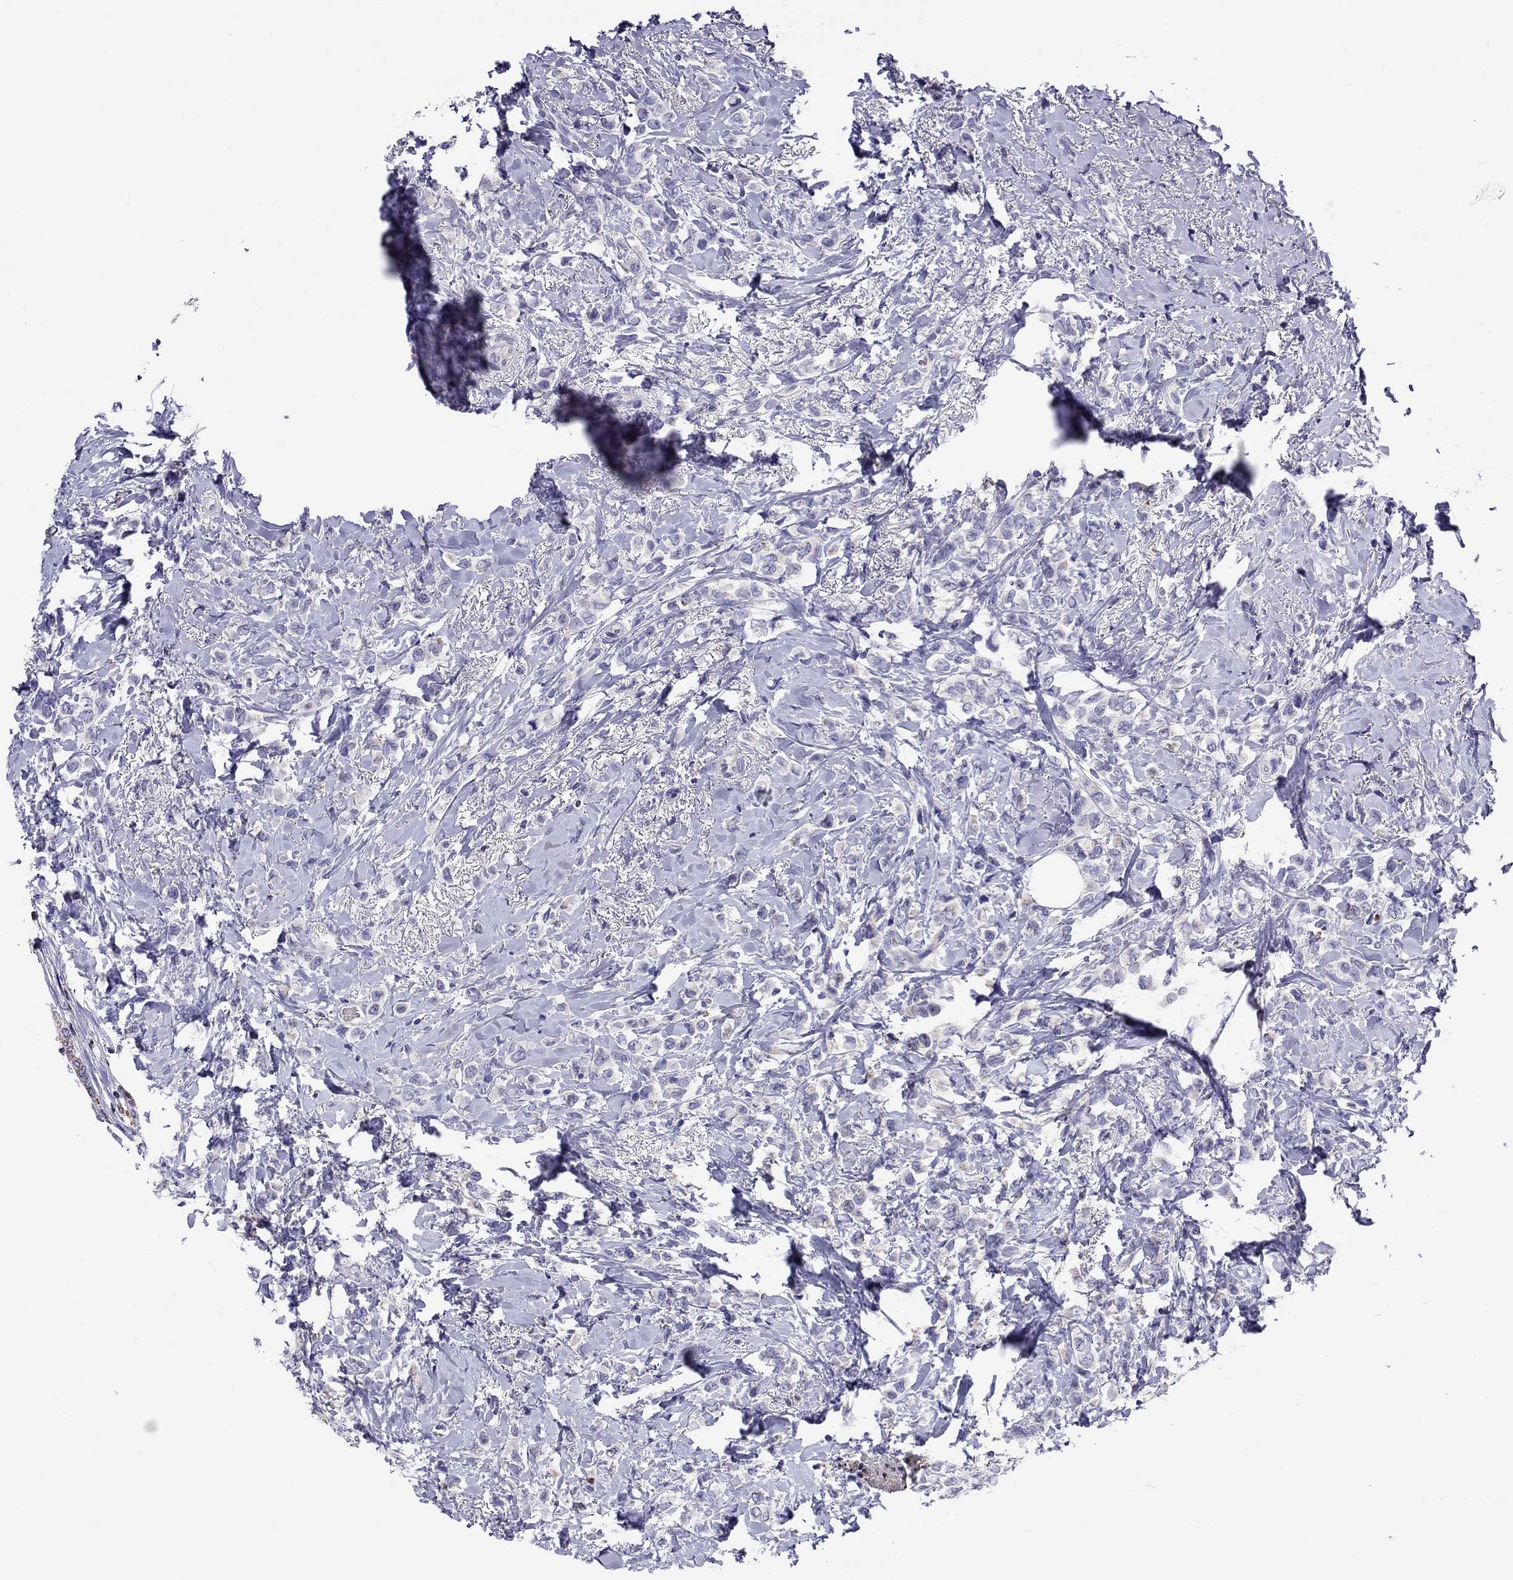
{"staining": {"intensity": "negative", "quantity": "none", "location": "none"}, "tissue": "breast cancer", "cell_type": "Tumor cells", "image_type": "cancer", "snomed": [{"axis": "morphology", "description": "Lobular carcinoma"}, {"axis": "topography", "description": "Breast"}], "caption": "Tumor cells are negative for brown protein staining in breast lobular carcinoma. (DAB IHC visualized using brightfield microscopy, high magnification).", "gene": "SCG2", "patient": {"sex": "female", "age": 66}}